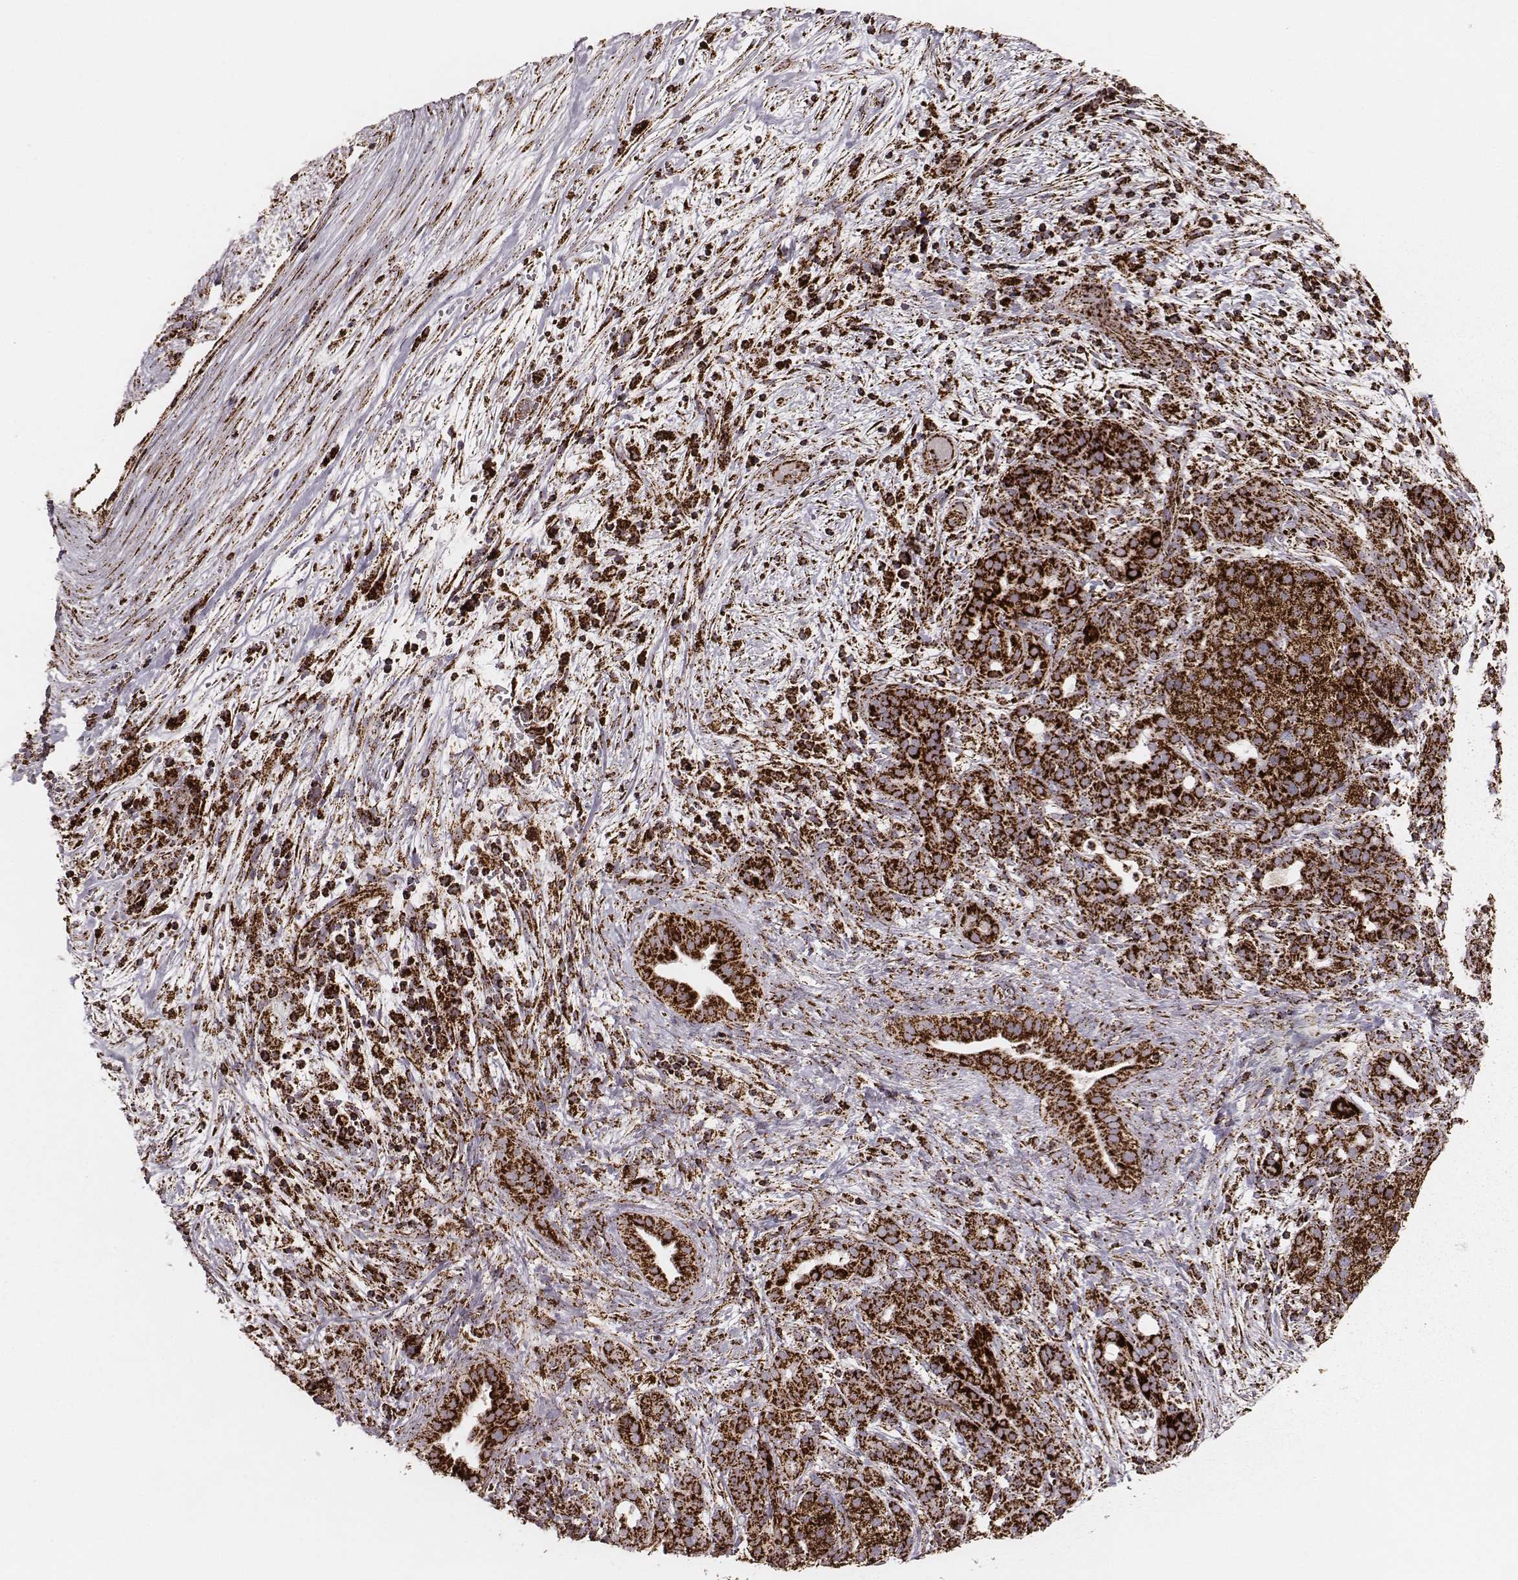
{"staining": {"intensity": "strong", "quantity": ">75%", "location": "cytoplasmic/membranous"}, "tissue": "pancreatic cancer", "cell_type": "Tumor cells", "image_type": "cancer", "snomed": [{"axis": "morphology", "description": "Adenocarcinoma, NOS"}, {"axis": "topography", "description": "Pancreas"}], "caption": "Brown immunohistochemical staining in human pancreatic cancer (adenocarcinoma) demonstrates strong cytoplasmic/membranous expression in about >75% of tumor cells.", "gene": "TUFM", "patient": {"sex": "male", "age": 44}}